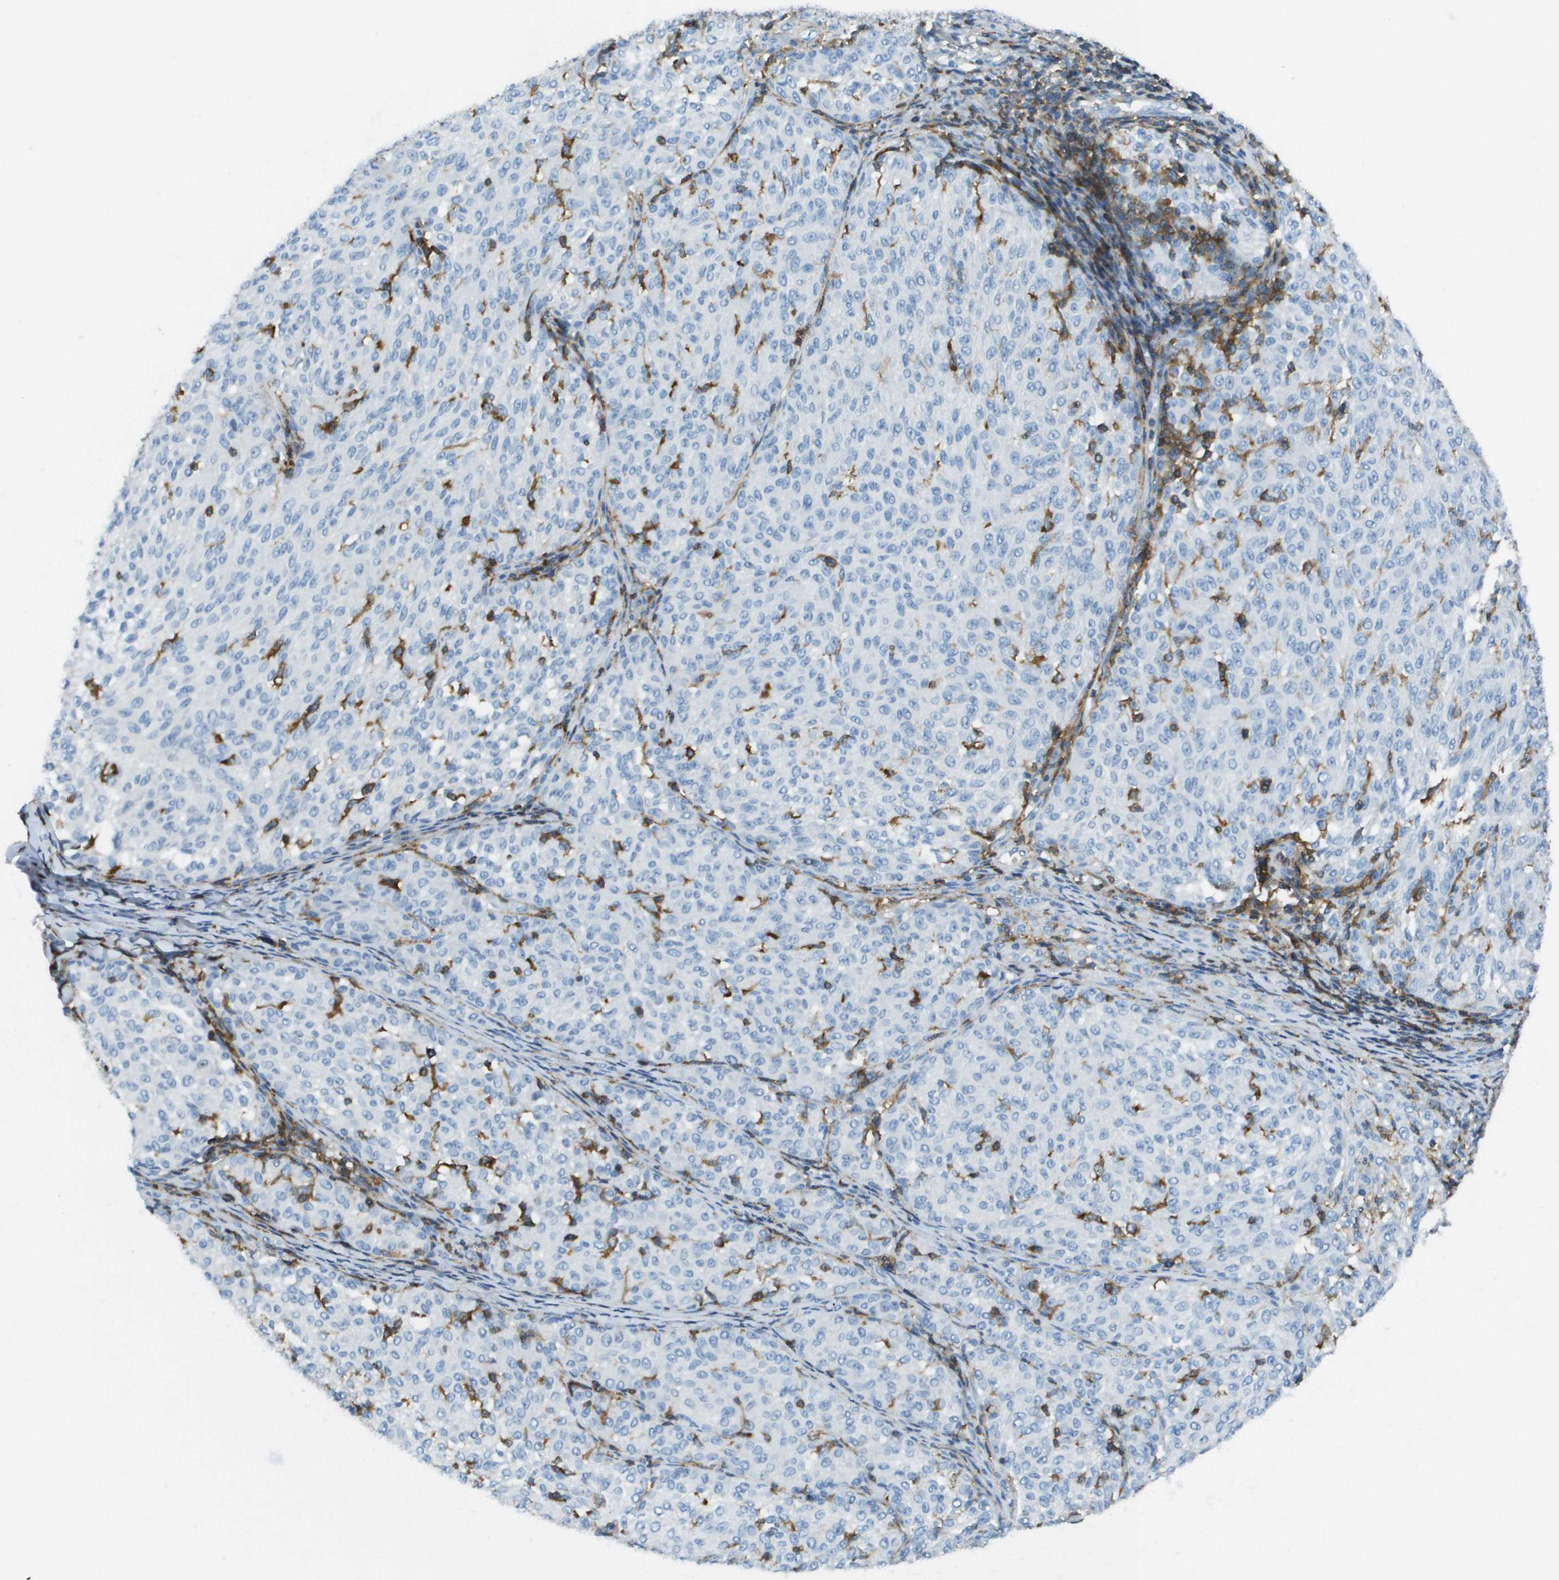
{"staining": {"intensity": "negative", "quantity": "none", "location": "none"}, "tissue": "melanoma", "cell_type": "Tumor cells", "image_type": "cancer", "snomed": [{"axis": "morphology", "description": "Malignant melanoma, NOS"}, {"axis": "topography", "description": "Skin"}], "caption": "A micrograph of human malignant melanoma is negative for staining in tumor cells.", "gene": "APBB1IP", "patient": {"sex": "female", "age": 72}}